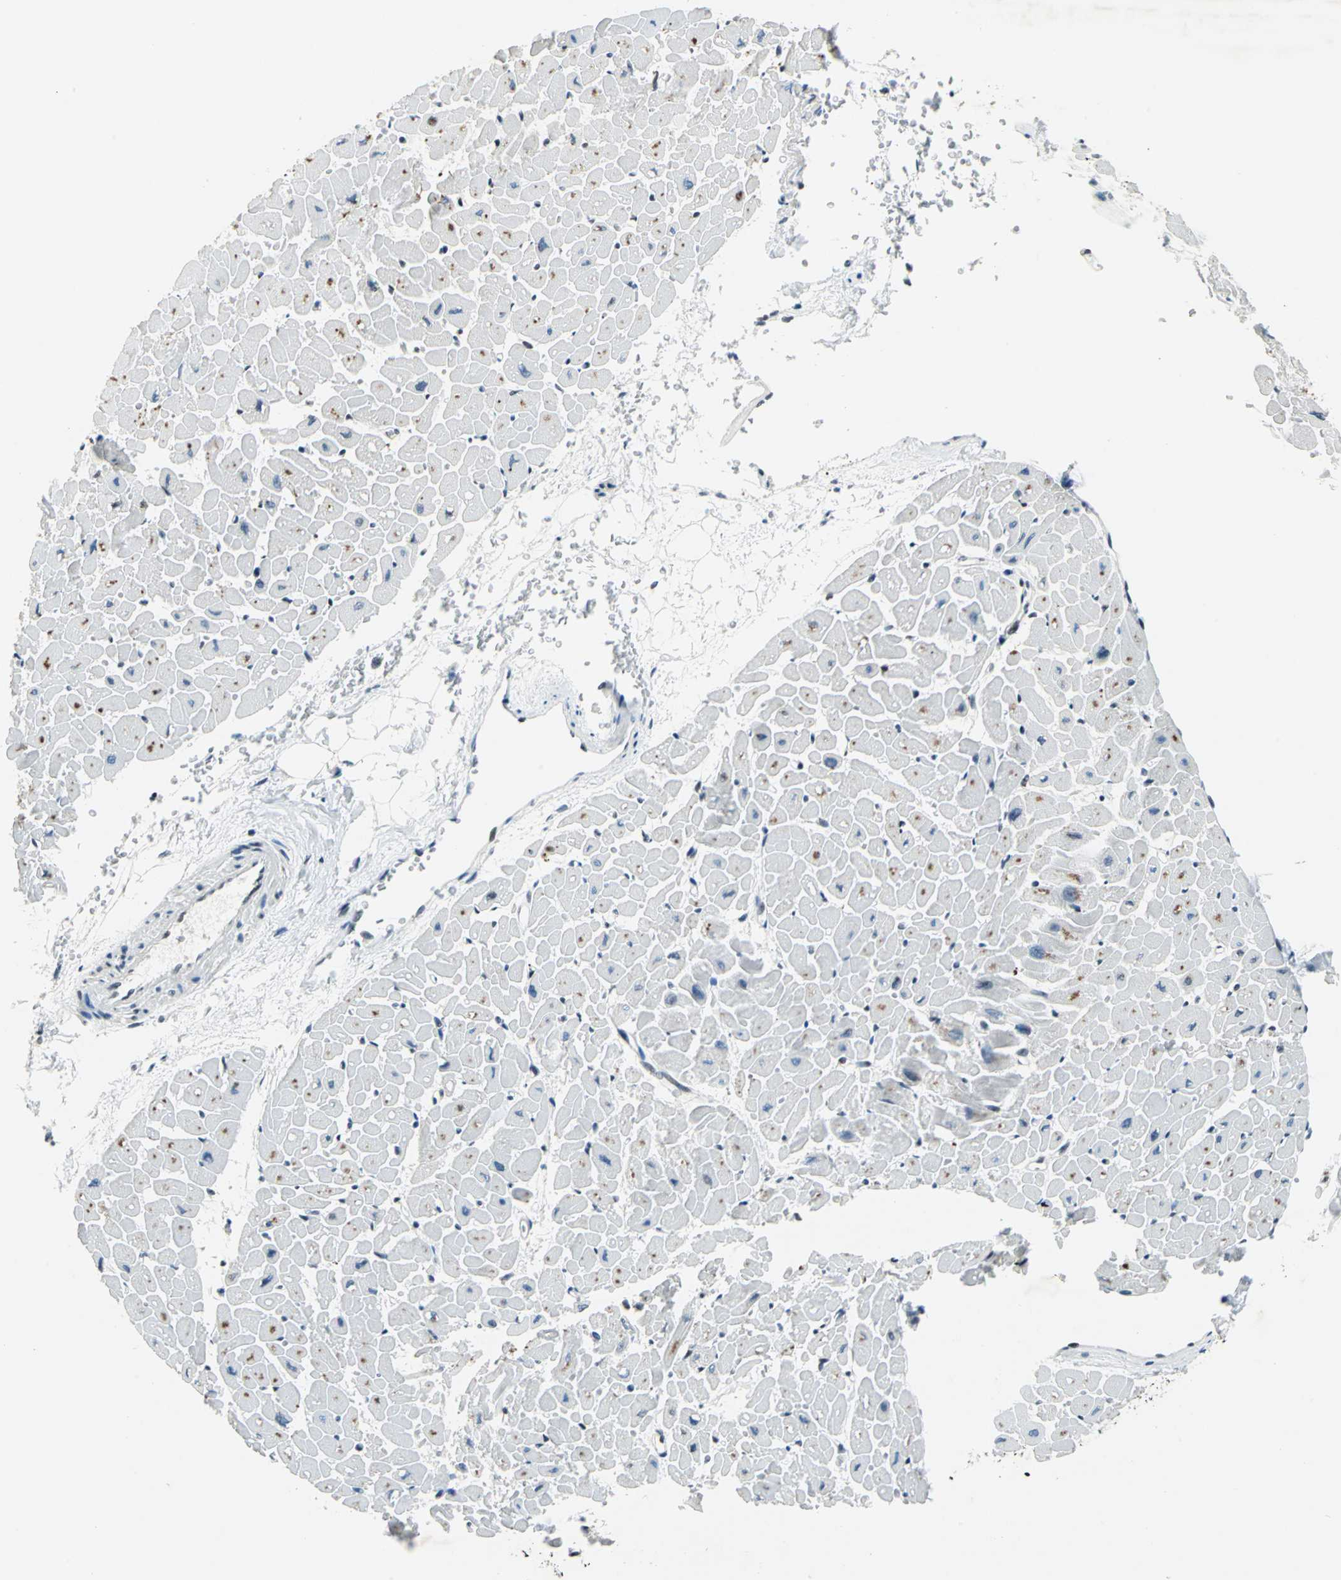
{"staining": {"intensity": "moderate", "quantity": "25%-75%", "location": "cytoplasmic/membranous"}, "tissue": "heart muscle", "cell_type": "Cardiomyocytes", "image_type": "normal", "snomed": [{"axis": "morphology", "description": "Normal tissue, NOS"}, {"axis": "topography", "description": "Heart"}], "caption": "IHC of benign heart muscle exhibits medium levels of moderate cytoplasmic/membranous expression in about 25%-75% of cardiomyocytes.", "gene": "HCFC2", "patient": {"sex": "male", "age": 45}}